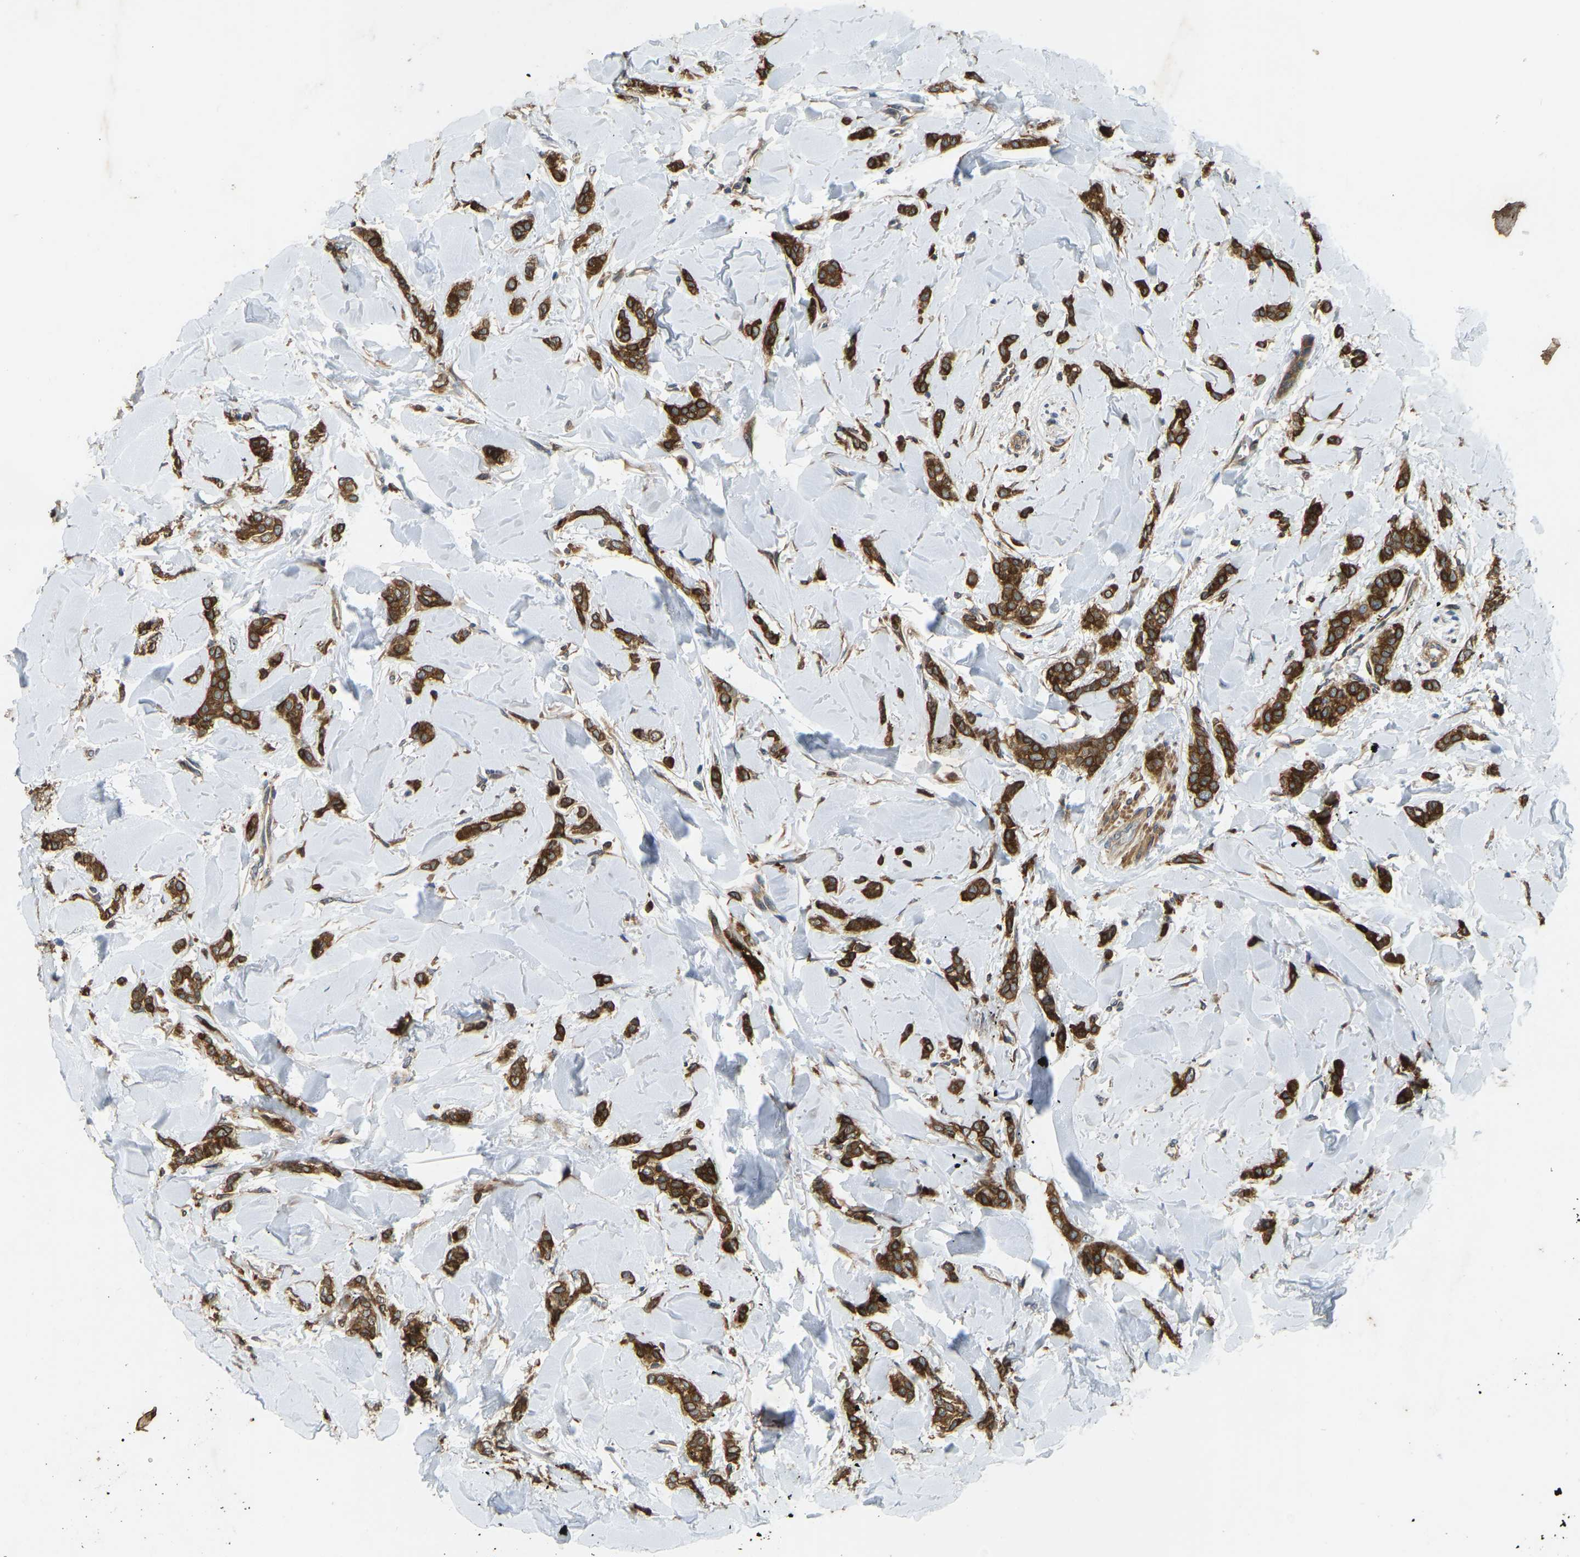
{"staining": {"intensity": "strong", "quantity": ">75%", "location": "cytoplasmic/membranous"}, "tissue": "breast cancer", "cell_type": "Tumor cells", "image_type": "cancer", "snomed": [{"axis": "morphology", "description": "Lobular carcinoma"}, {"axis": "topography", "description": "Skin"}, {"axis": "topography", "description": "Breast"}], "caption": "A high amount of strong cytoplasmic/membranous positivity is identified in about >75% of tumor cells in breast lobular carcinoma tissue. (IHC, brightfield microscopy, high magnification).", "gene": "OS9", "patient": {"sex": "female", "age": 46}}